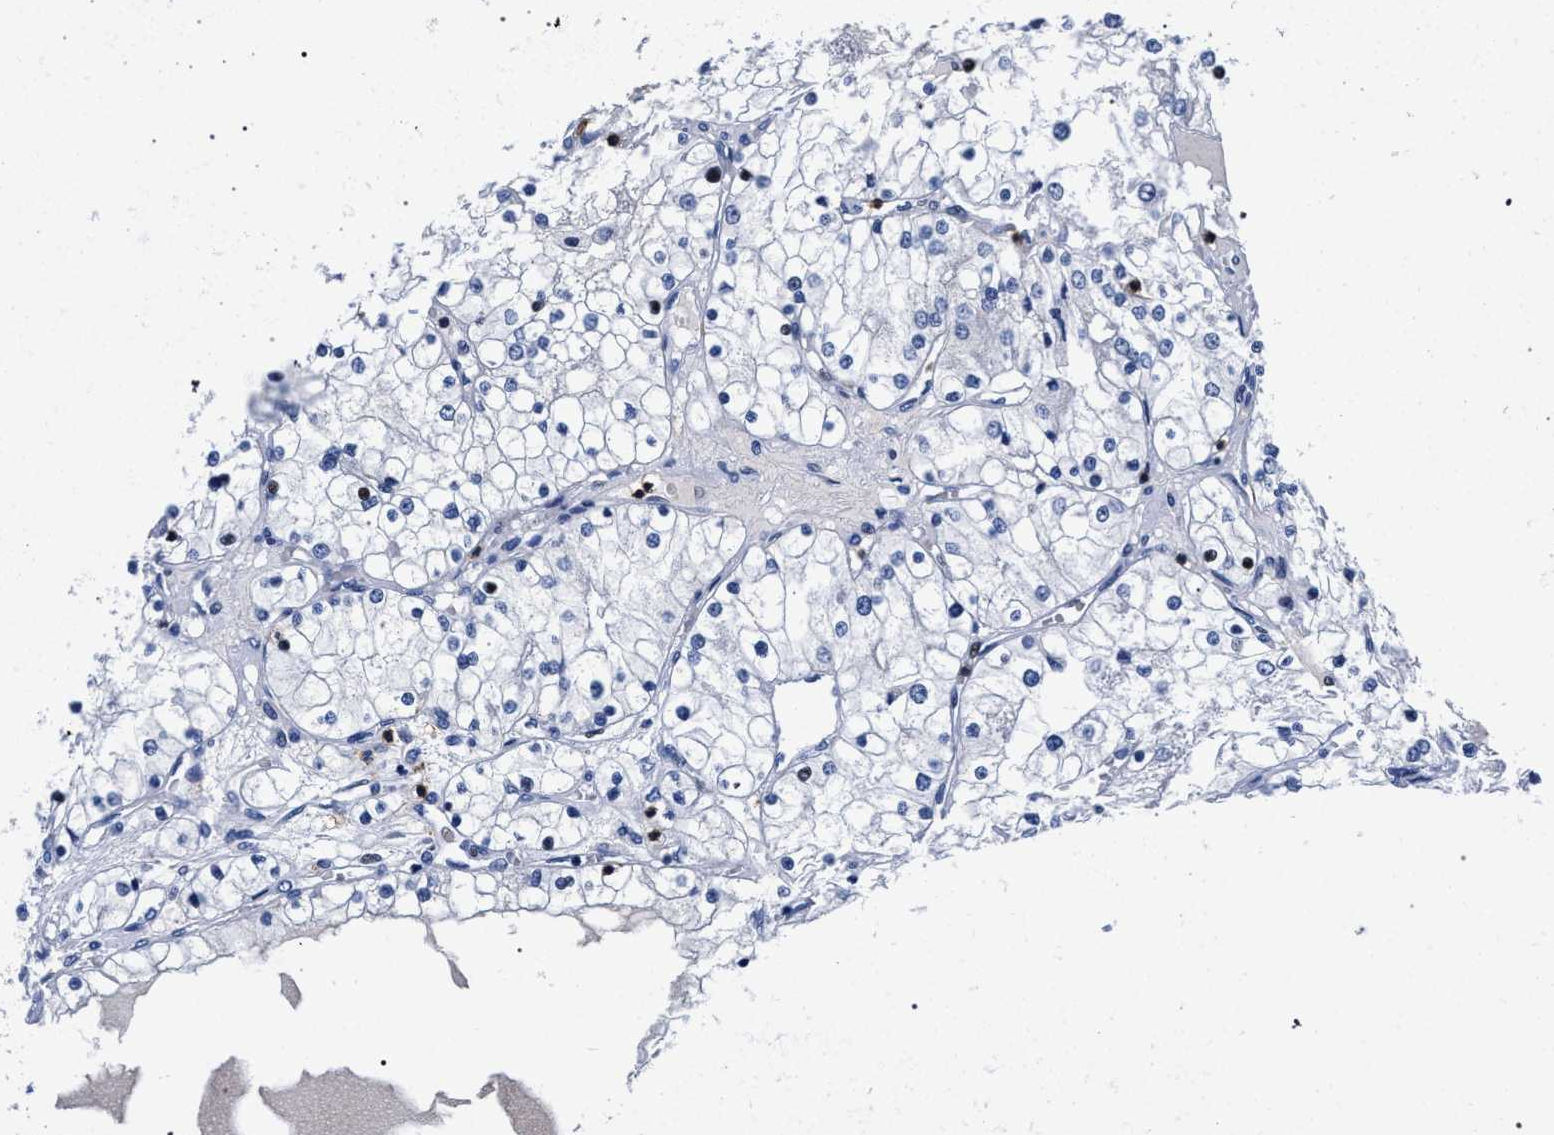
{"staining": {"intensity": "negative", "quantity": "none", "location": "none"}, "tissue": "renal cancer", "cell_type": "Tumor cells", "image_type": "cancer", "snomed": [{"axis": "morphology", "description": "Adenocarcinoma, NOS"}, {"axis": "topography", "description": "Kidney"}], "caption": "The immunohistochemistry image has no significant expression in tumor cells of renal cancer tissue.", "gene": "KLRK1", "patient": {"sex": "male", "age": 68}}